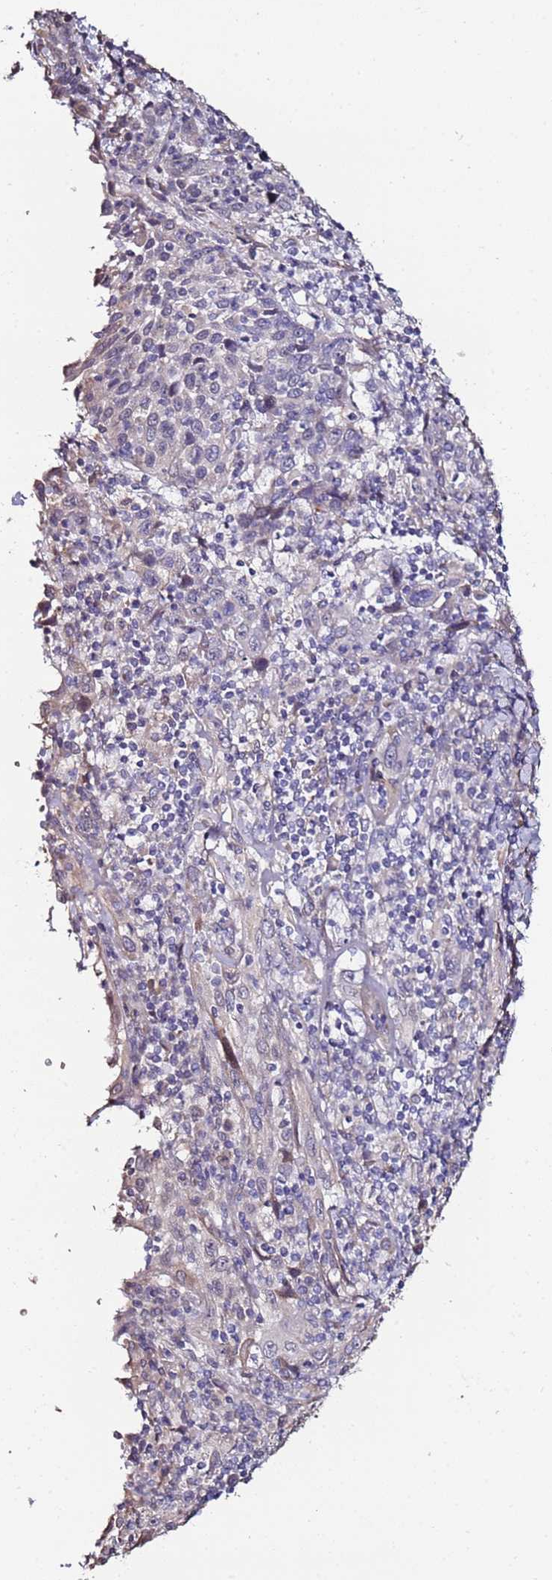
{"staining": {"intensity": "negative", "quantity": "none", "location": "none"}, "tissue": "cervical cancer", "cell_type": "Tumor cells", "image_type": "cancer", "snomed": [{"axis": "morphology", "description": "Squamous cell carcinoma, NOS"}, {"axis": "topography", "description": "Cervix"}], "caption": "IHC histopathology image of human cervical cancer (squamous cell carcinoma) stained for a protein (brown), which exhibits no expression in tumor cells.", "gene": "C3orf80", "patient": {"sex": "female", "age": 46}}